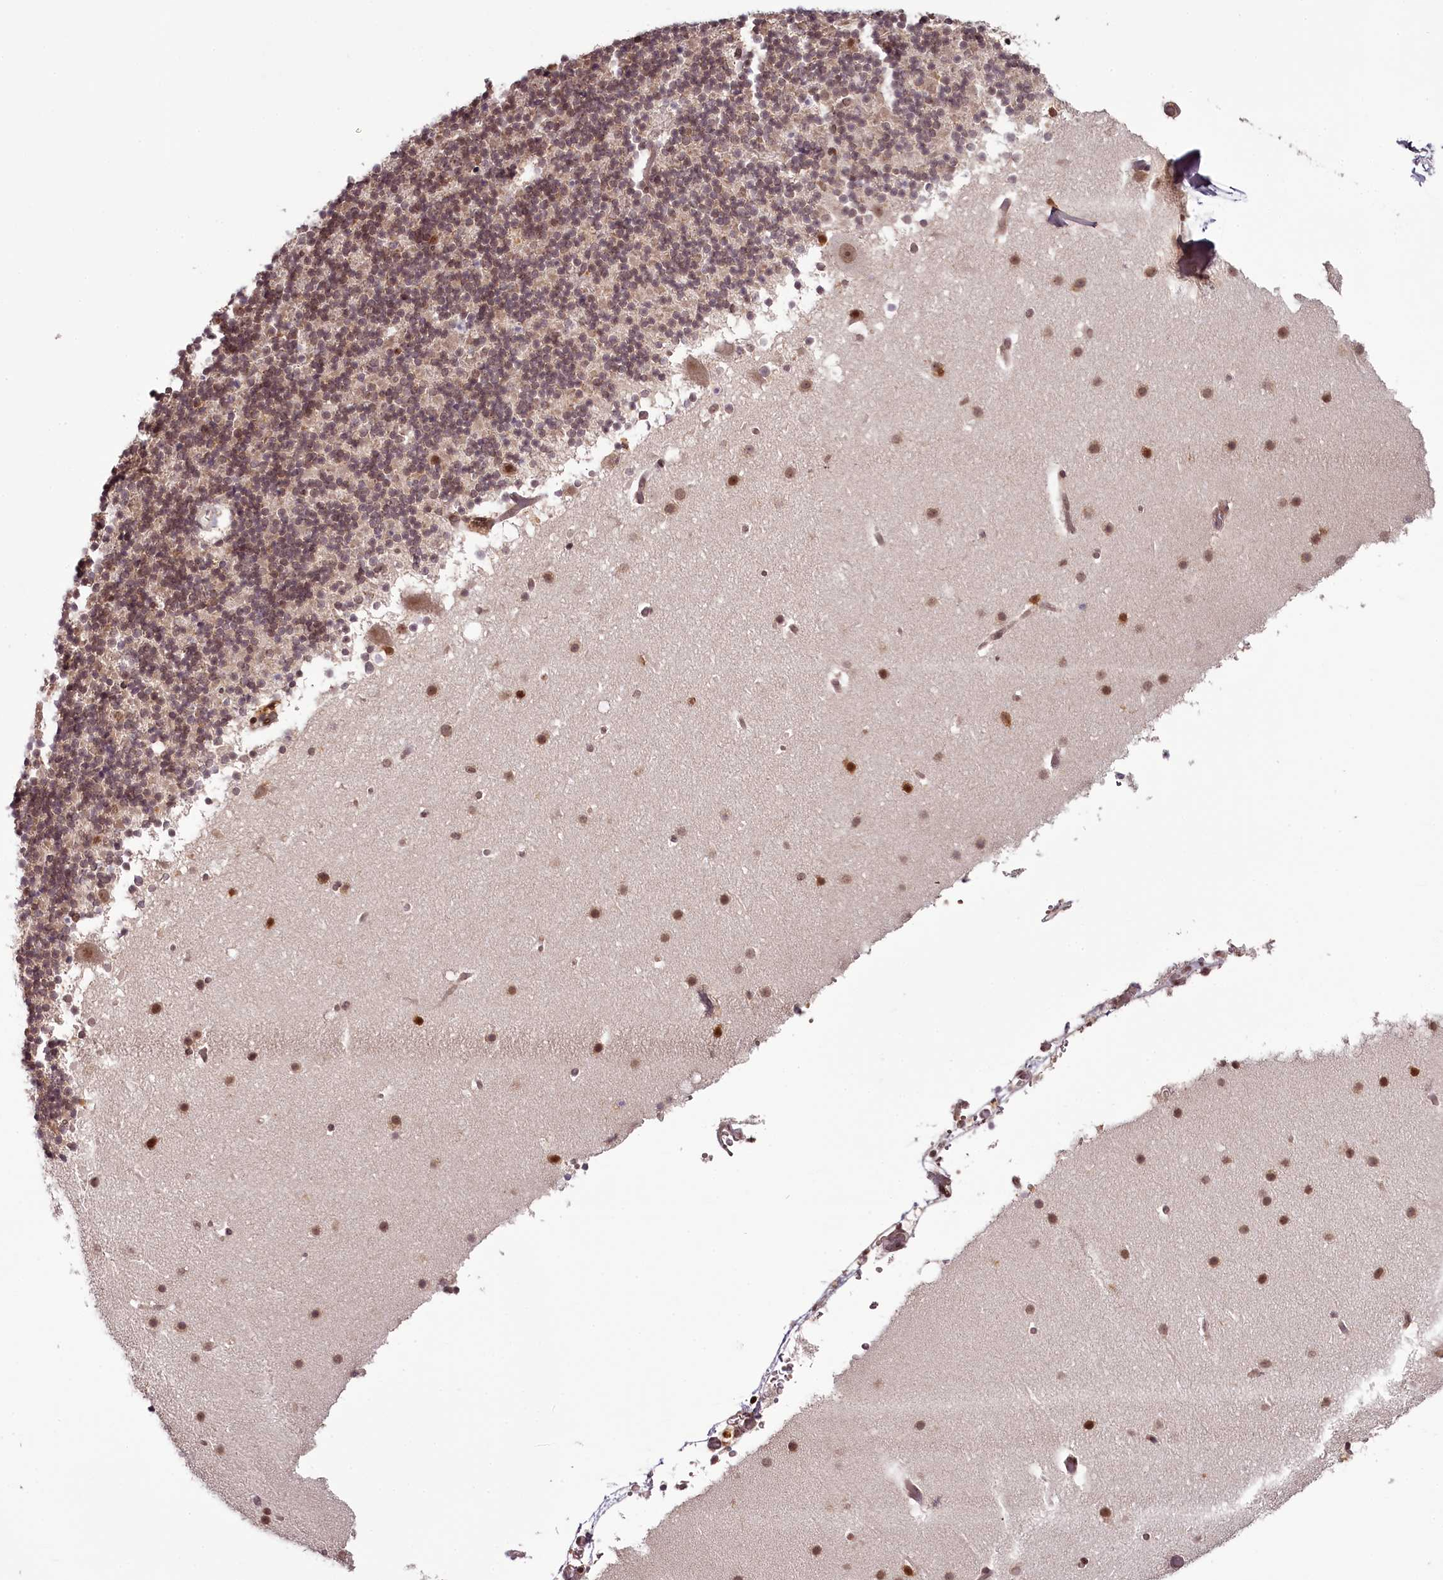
{"staining": {"intensity": "moderate", "quantity": "25%-75%", "location": "nuclear"}, "tissue": "cerebellum", "cell_type": "Cells in granular layer", "image_type": "normal", "snomed": [{"axis": "morphology", "description": "Normal tissue, NOS"}, {"axis": "topography", "description": "Cerebellum"}], "caption": "Protein expression analysis of normal cerebellum shows moderate nuclear expression in about 25%-75% of cells in granular layer.", "gene": "THYN1", "patient": {"sex": "male", "age": 57}}